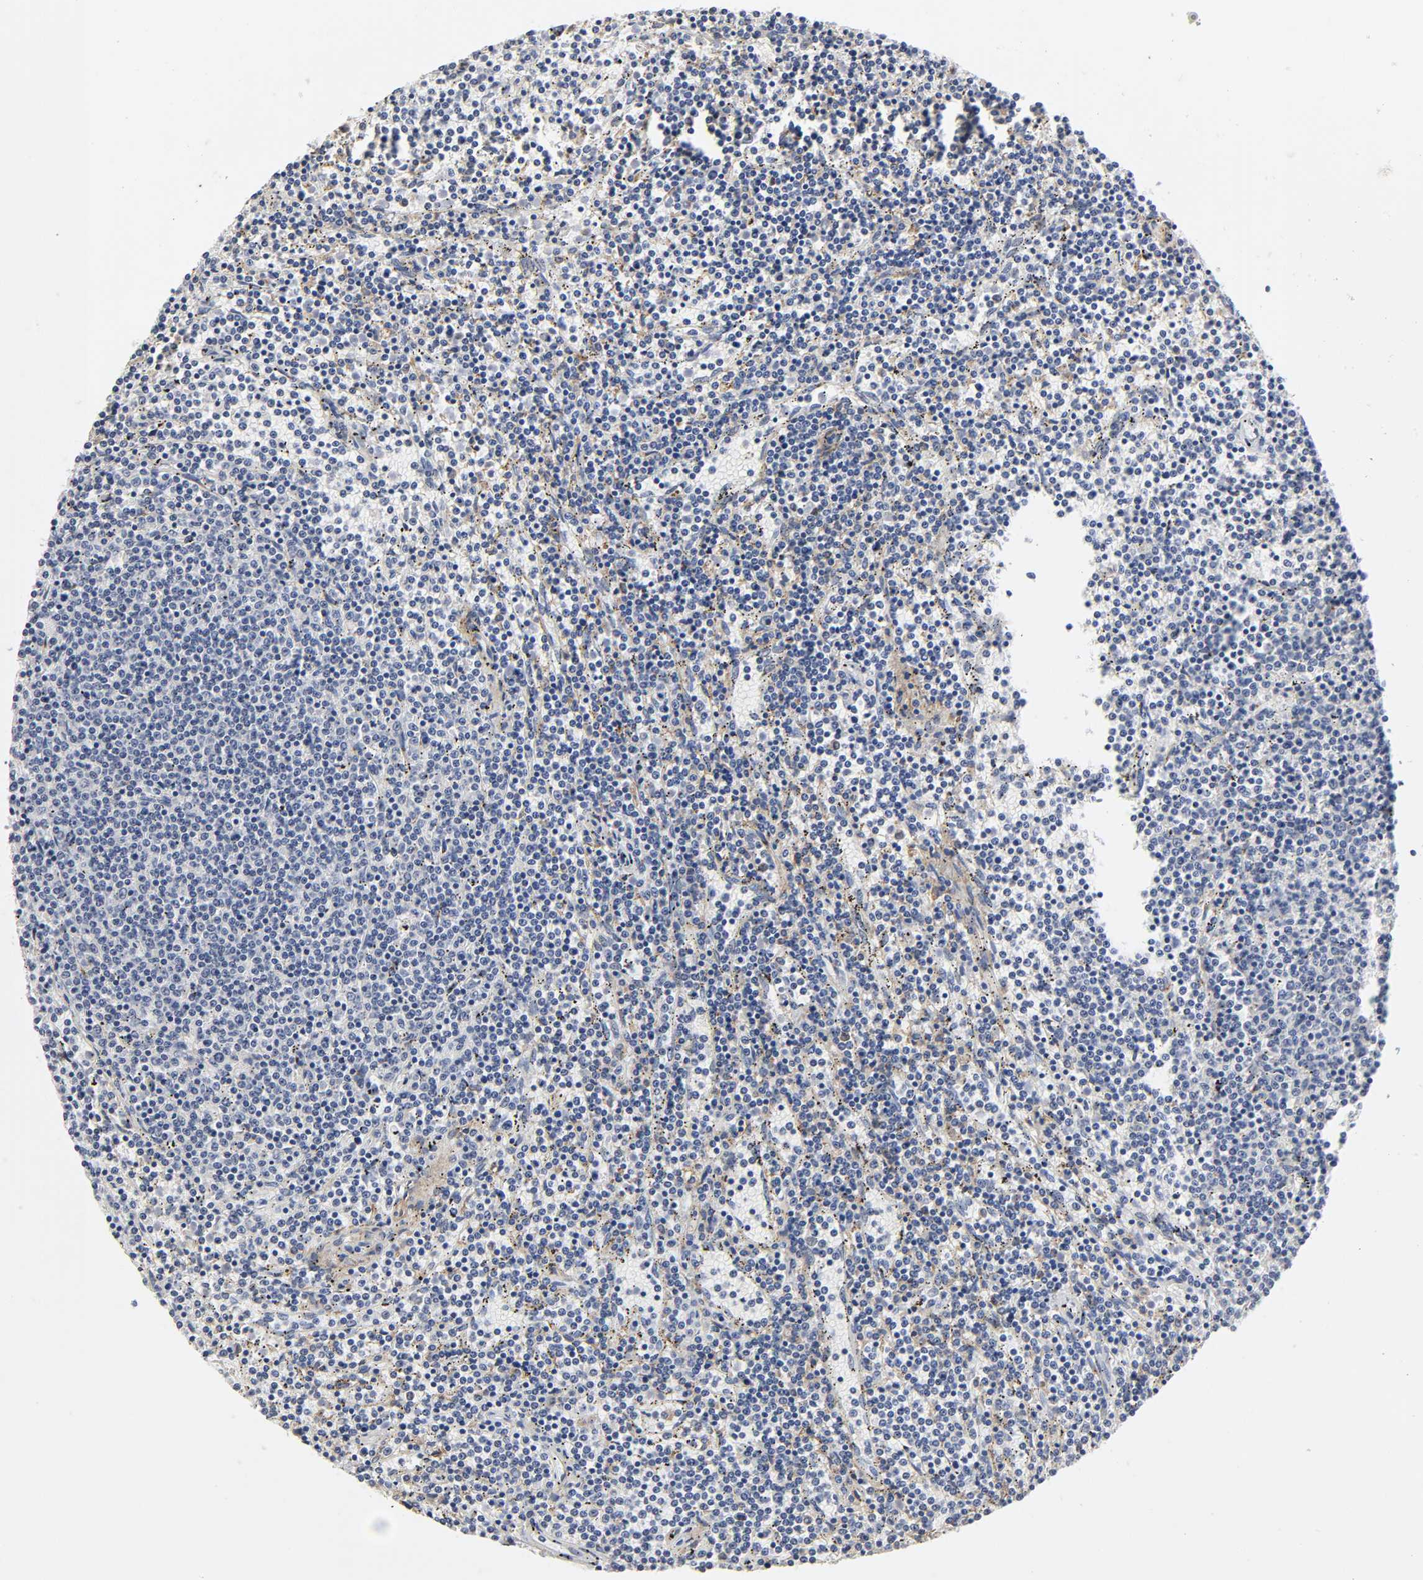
{"staining": {"intensity": "negative", "quantity": "none", "location": "none"}, "tissue": "lymphoma", "cell_type": "Tumor cells", "image_type": "cancer", "snomed": [{"axis": "morphology", "description": "Malignant lymphoma, non-Hodgkin's type, Low grade"}, {"axis": "topography", "description": "Spleen"}], "caption": "High magnification brightfield microscopy of low-grade malignant lymphoma, non-Hodgkin's type stained with DAB (3,3'-diaminobenzidine) (brown) and counterstained with hematoxylin (blue): tumor cells show no significant expression. (DAB IHC, high magnification).", "gene": "LRP1", "patient": {"sex": "female", "age": 50}}